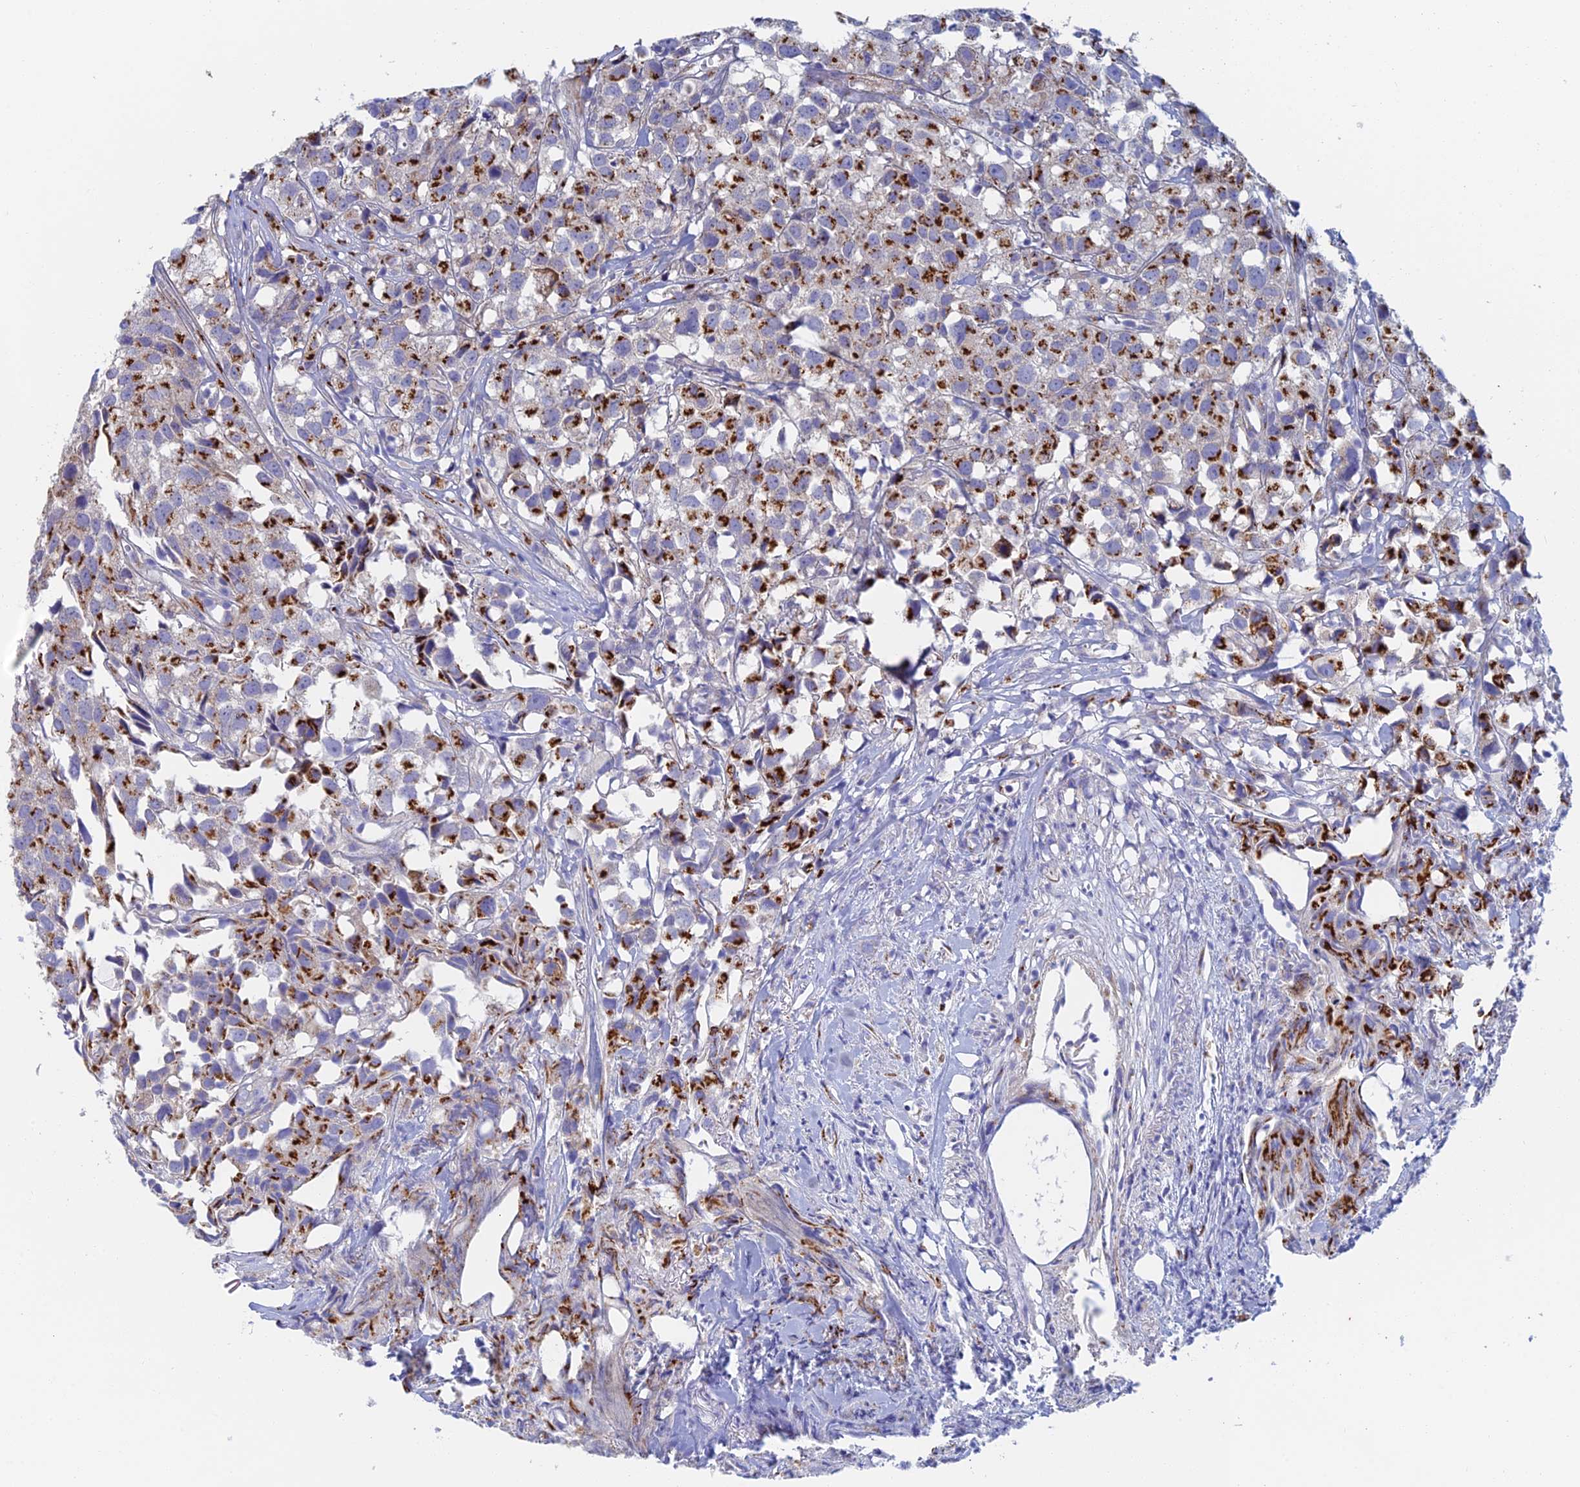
{"staining": {"intensity": "strong", "quantity": ">75%", "location": "cytoplasmic/membranous"}, "tissue": "urothelial cancer", "cell_type": "Tumor cells", "image_type": "cancer", "snomed": [{"axis": "morphology", "description": "Urothelial carcinoma, High grade"}, {"axis": "topography", "description": "Urinary bladder"}], "caption": "Human urothelial cancer stained with a brown dye demonstrates strong cytoplasmic/membranous positive expression in approximately >75% of tumor cells.", "gene": "SLC24A3", "patient": {"sex": "female", "age": 75}}